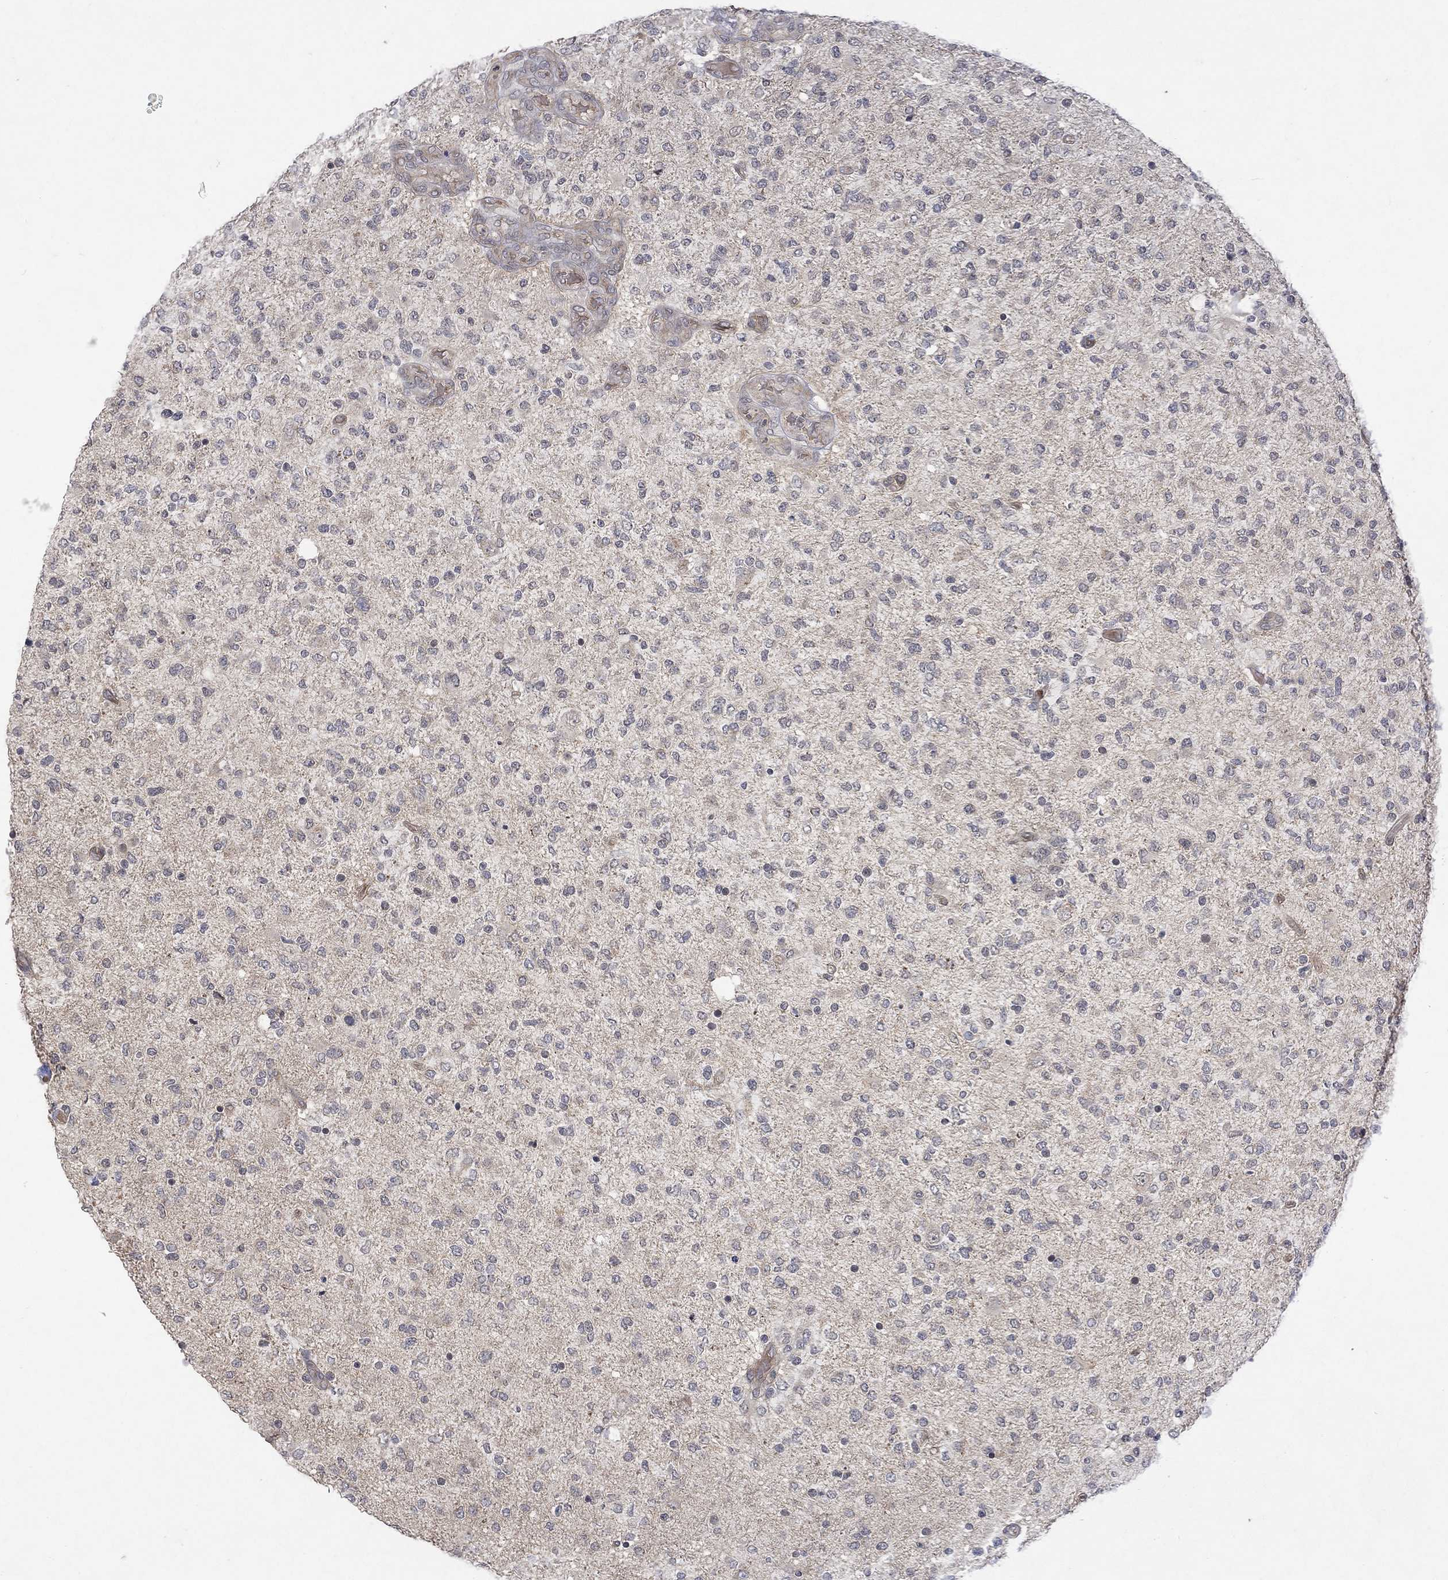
{"staining": {"intensity": "negative", "quantity": "none", "location": "none"}, "tissue": "glioma", "cell_type": "Tumor cells", "image_type": "cancer", "snomed": [{"axis": "morphology", "description": "Glioma, malignant, High grade"}, {"axis": "topography", "description": "Cerebral cortex"}], "caption": "Immunohistochemistry histopathology image of neoplastic tissue: malignant high-grade glioma stained with DAB (3,3'-diaminobenzidine) reveals no significant protein expression in tumor cells.", "gene": "GRIN2D", "patient": {"sex": "male", "age": 70}}